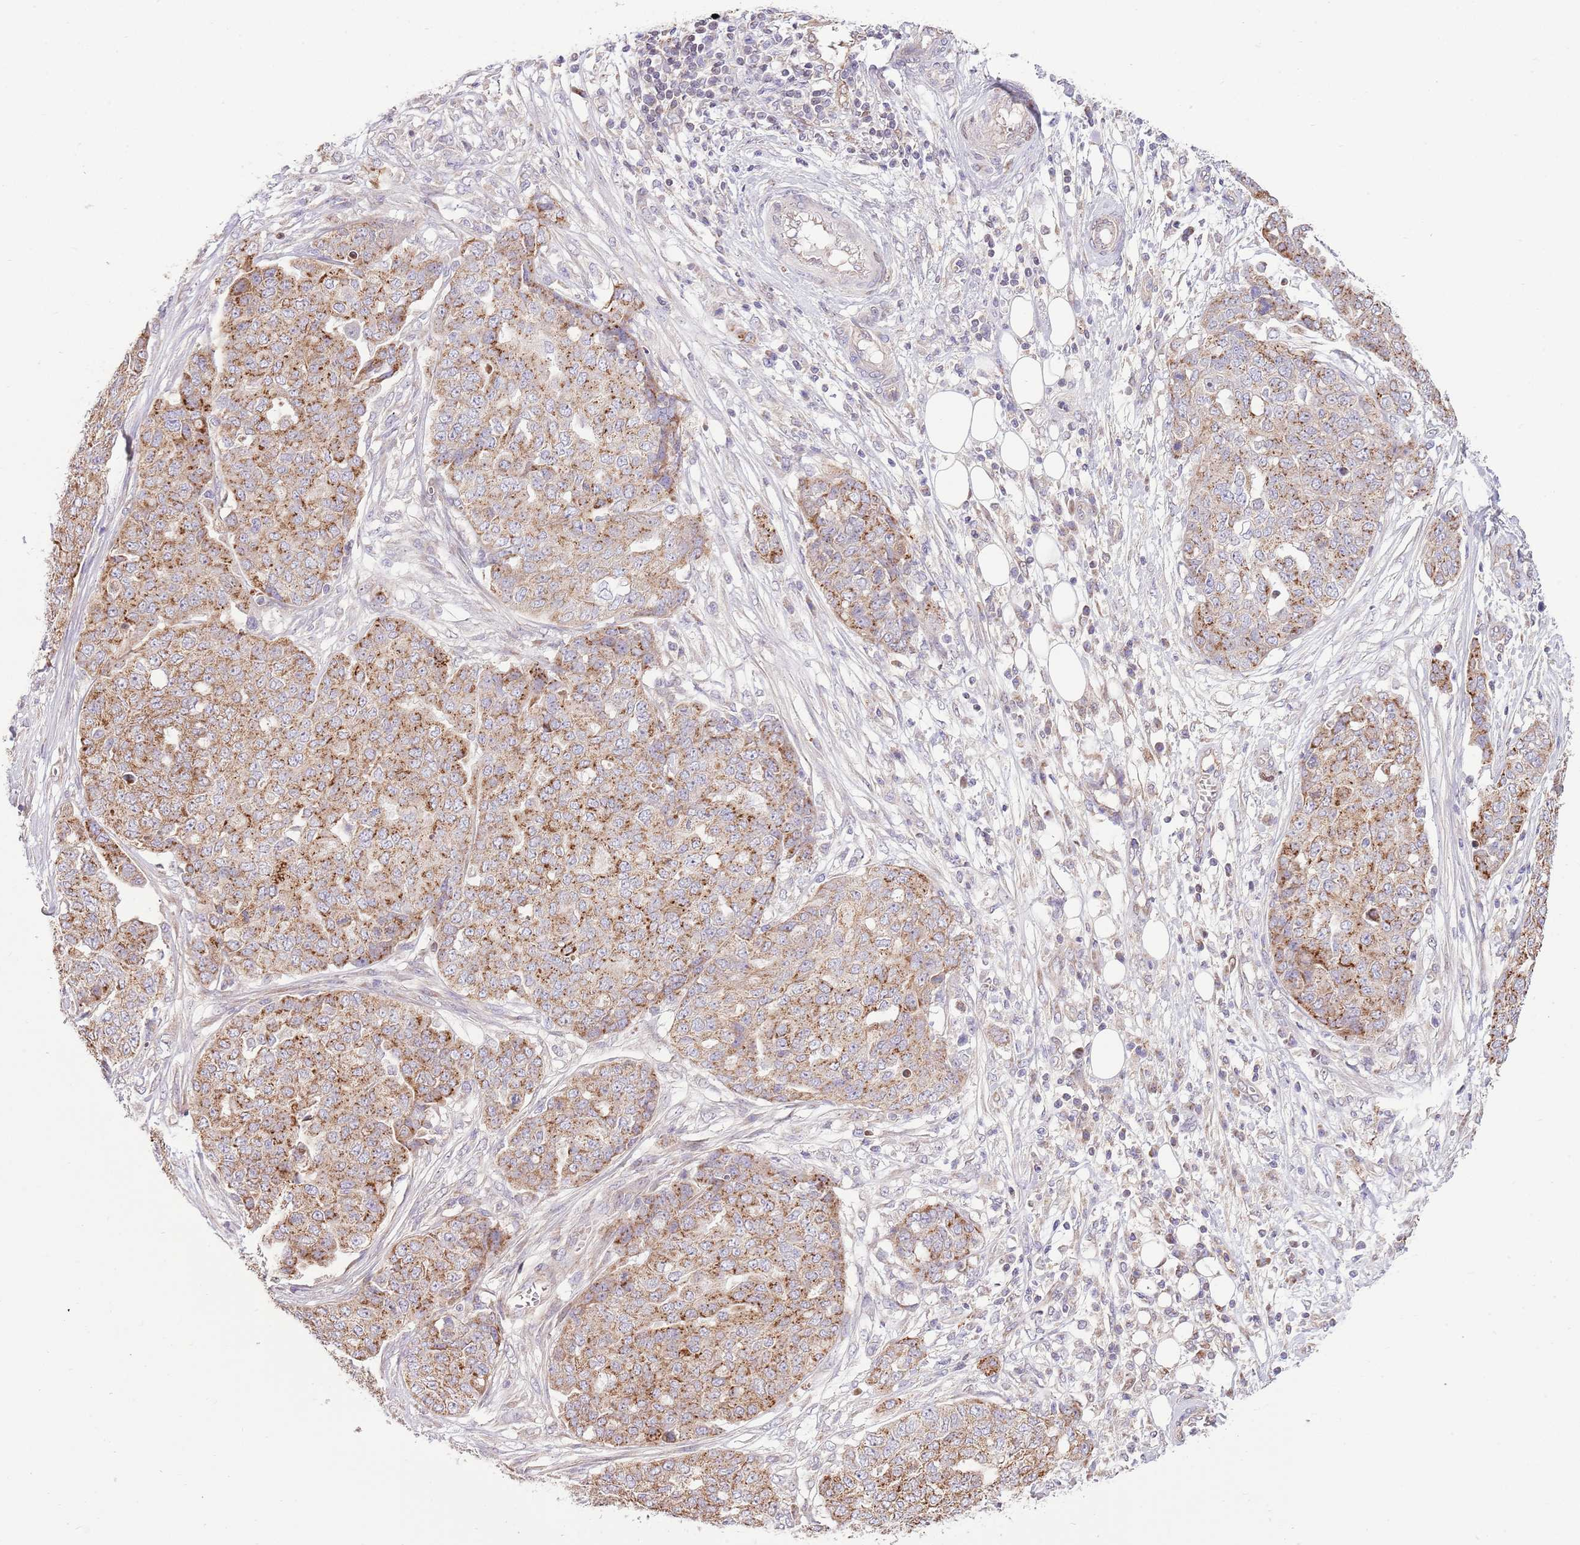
{"staining": {"intensity": "moderate", "quantity": ">75%", "location": "cytoplasmic/membranous"}, "tissue": "ovarian cancer", "cell_type": "Tumor cells", "image_type": "cancer", "snomed": [{"axis": "morphology", "description": "Cystadenocarcinoma, serous, NOS"}, {"axis": "topography", "description": "Soft tissue"}, {"axis": "topography", "description": "Ovary"}], "caption": "Immunohistochemical staining of human ovarian cancer (serous cystadenocarcinoma) demonstrates moderate cytoplasmic/membranous protein positivity in about >75% of tumor cells. (brown staining indicates protein expression, while blue staining denotes nuclei).", "gene": "ARL2BP", "patient": {"sex": "female", "age": 57}}